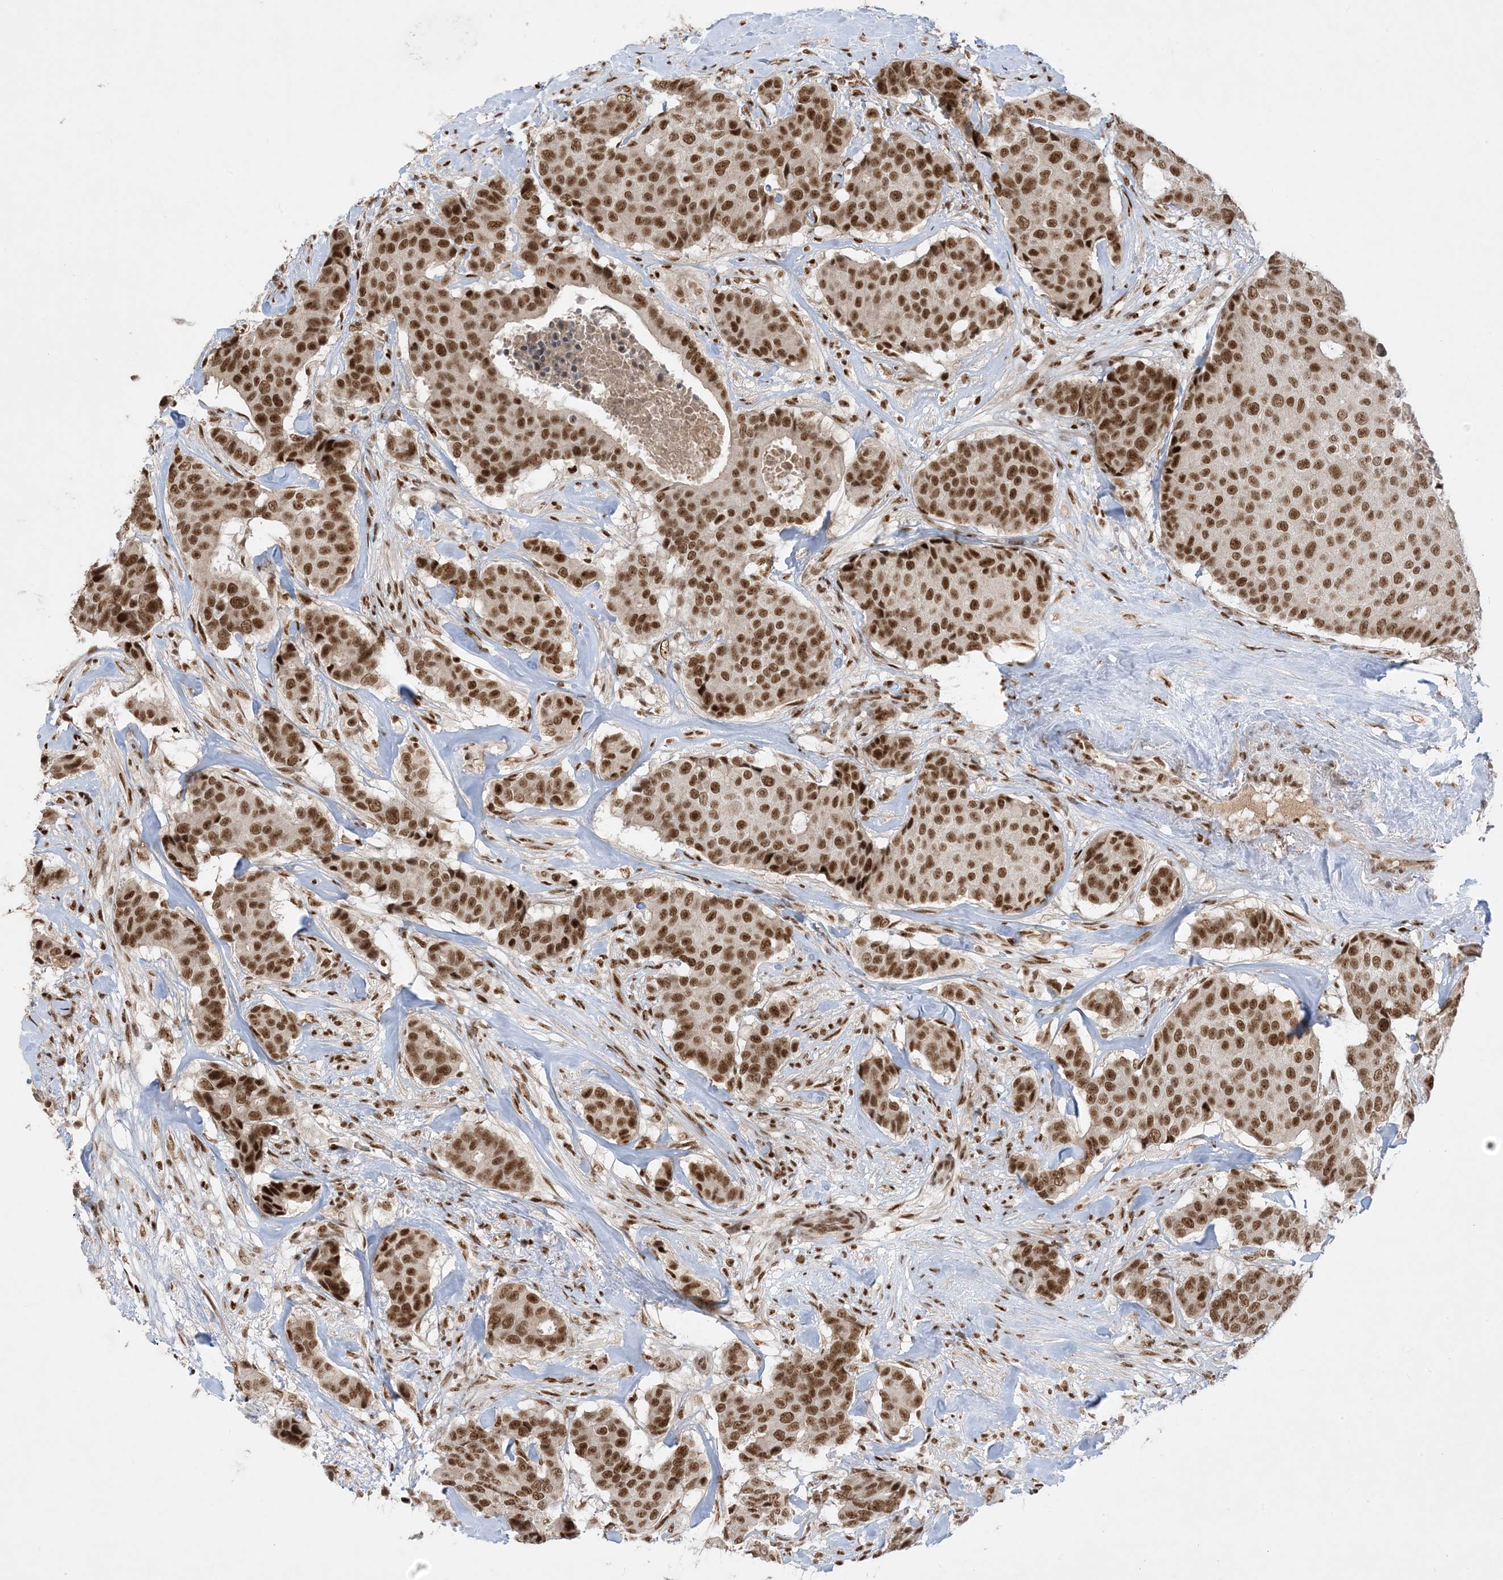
{"staining": {"intensity": "strong", "quantity": ">75%", "location": "nuclear"}, "tissue": "breast cancer", "cell_type": "Tumor cells", "image_type": "cancer", "snomed": [{"axis": "morphology", "description": "Duct carcinoma"}, {"axis": "topography", "description": "Breast"}], "caption": "Immunohistochemical staining of human breast cancer demonstrates high levels of strong nuclear expression in approximately >75% of tumor cells.", "gene": "PPIL2", "patient": {"sex": "female", "age": 75}}